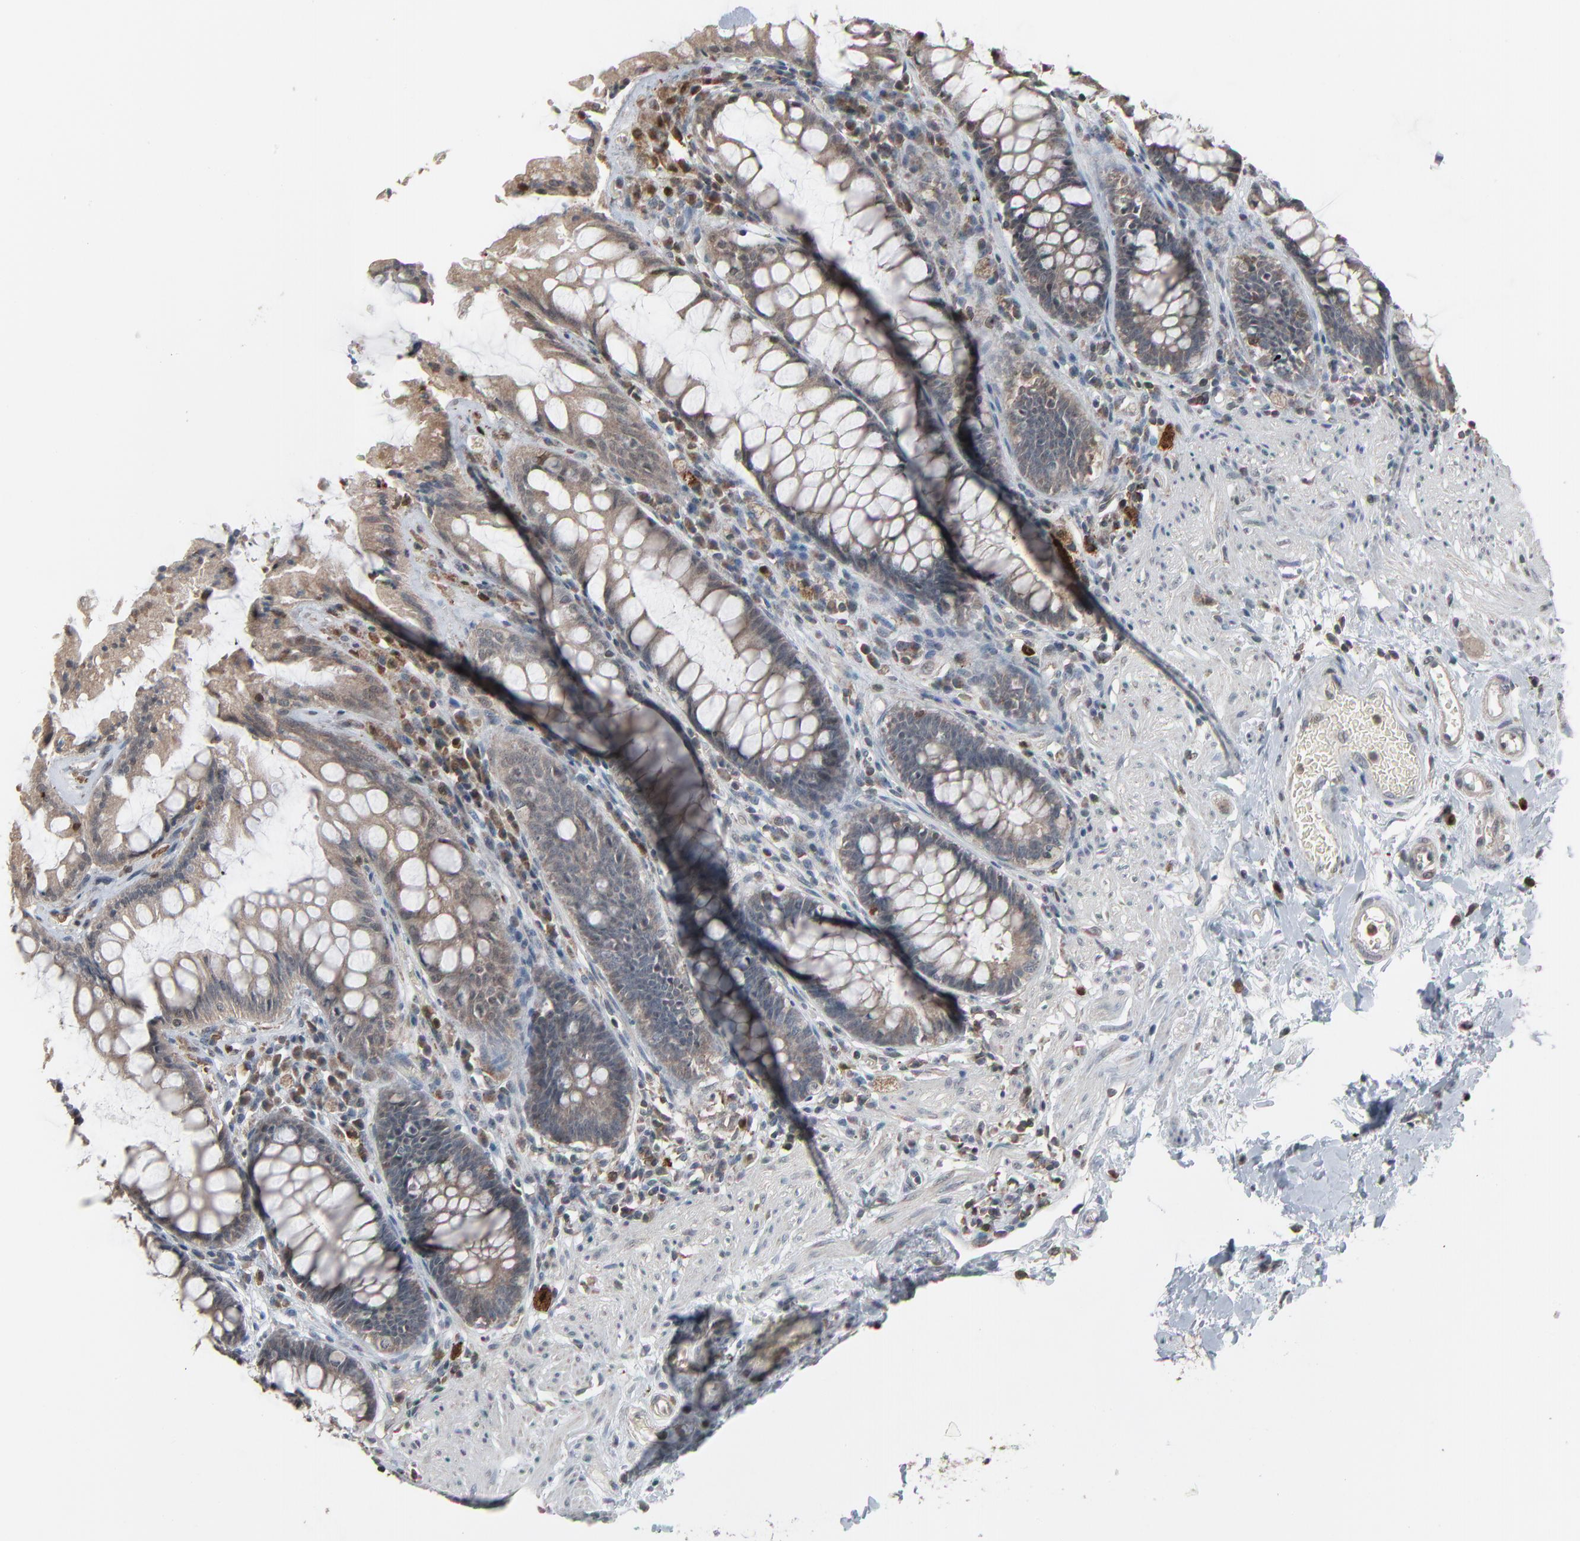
{"staining": {"intensity": "weak", "quantity": ">75%", "location": "cytoplasmic/membranous"}, "tissue": "rectum", "cell_type": "Glandular cells", "image_type": "normal", "snomed": [{"axis": "morphology", "description": "Normal tissue, NOS"}, {"axis": "topography", "description": "Rectum"}], "caption": "A brown stain shows weak cytoplasmic/membranous positivity of a protein in glandular cells of normal rectum. (Brightfield microscopy of DAB IHC at high magnification).", "gene": "DOCK8", "patient": {"sex": "female", "age": 46}}